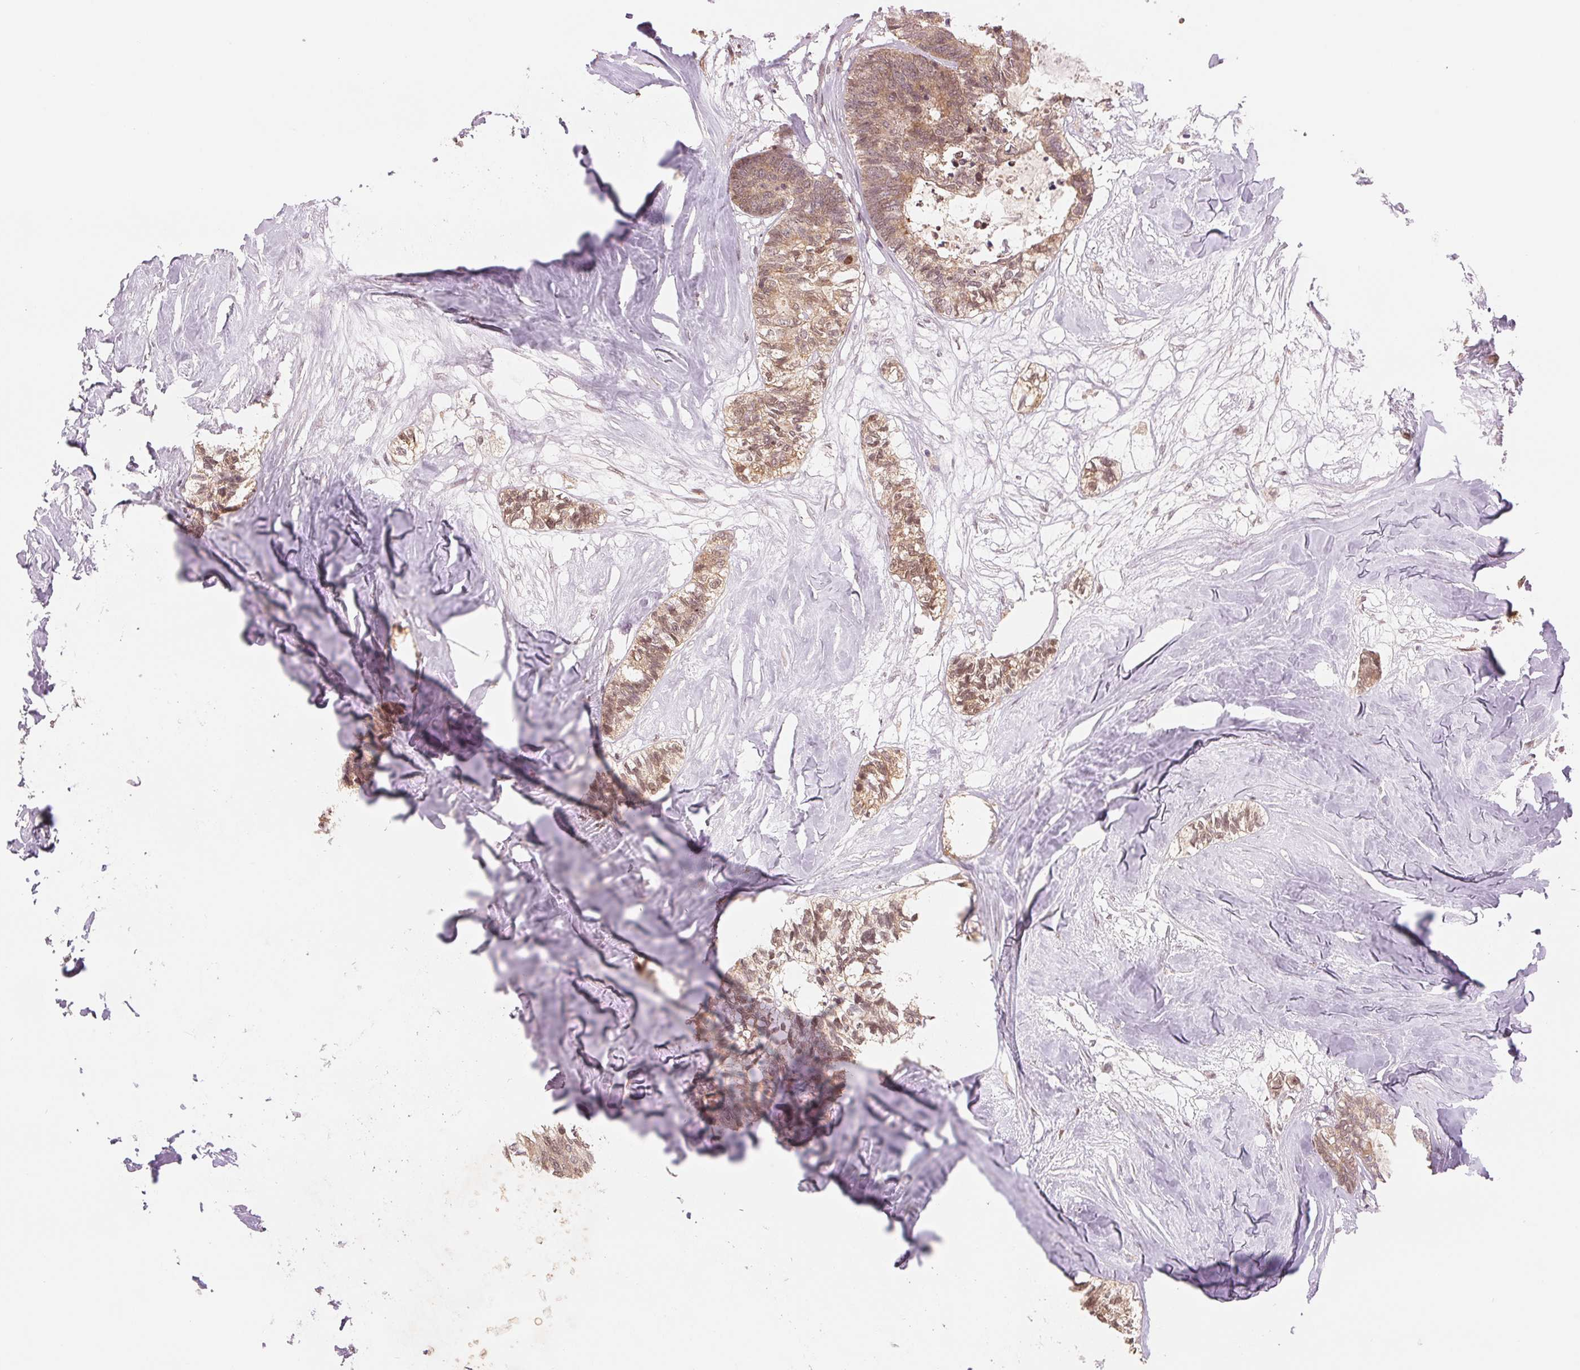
{"staining": {"intensity": "moderate", "quantity": ">75%", "location": "cytoplasmic/membranous"}, "tissue": "colorectal cancer", "cell_type": "Tumor cells", "image_type": "cancer", "snomed": [{"axis": "morphology", "description": "Adenocarcinoma, NOS"}, {"axis": "topography", "description": "Colon"}, {"axis": "topography", "description": "Rectum"}], "caption": "IHC micrograph of colorectal cancer (adenocarcinoma) stained for a protein (brown), which reveals medium levels of moderate cytoplasmic/membranous expression in about >75% of tumor cells.", "gene": "ERI3", "patient": {"sex": "male", "age": 57}}